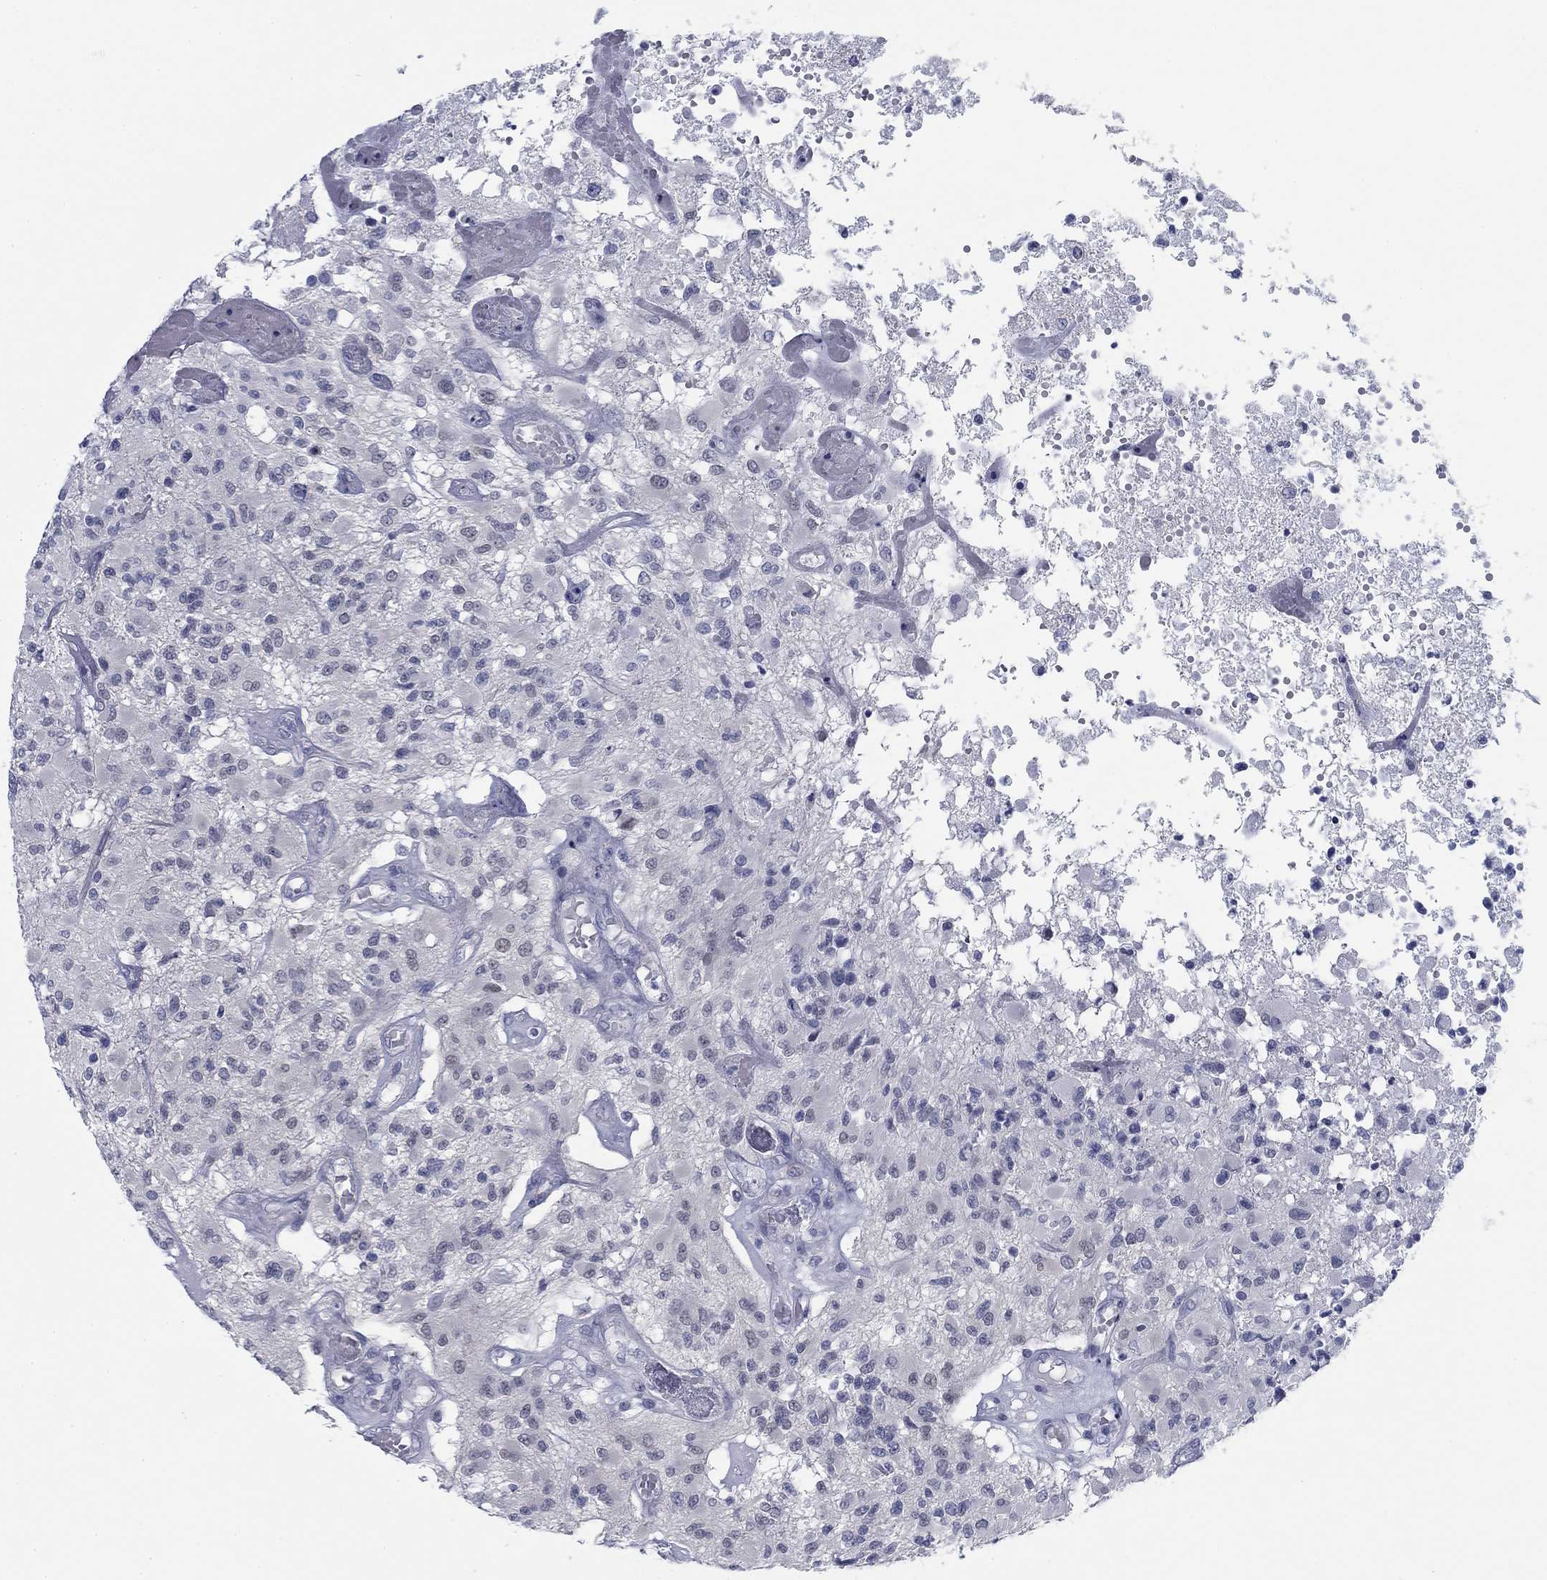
{"staining": {"intensity": "negative", "quantity": "none", "location": "none"}, "tissue": "glioma", "cell_type": "Tumor cells", "image_type": "cancer", "snomed": [{"axis": "morphology", "description": "Glioma, malignant, High grade"}, {"axis": "topography", "description": "Brain"}], "caption": "High power microscopy image of an immunohistochemistry photomicrograph of glioma, revealing no significant positivity in tumor cells.", "gene": "DNAL1", "patient": {"sex": "female", "age": 63}}